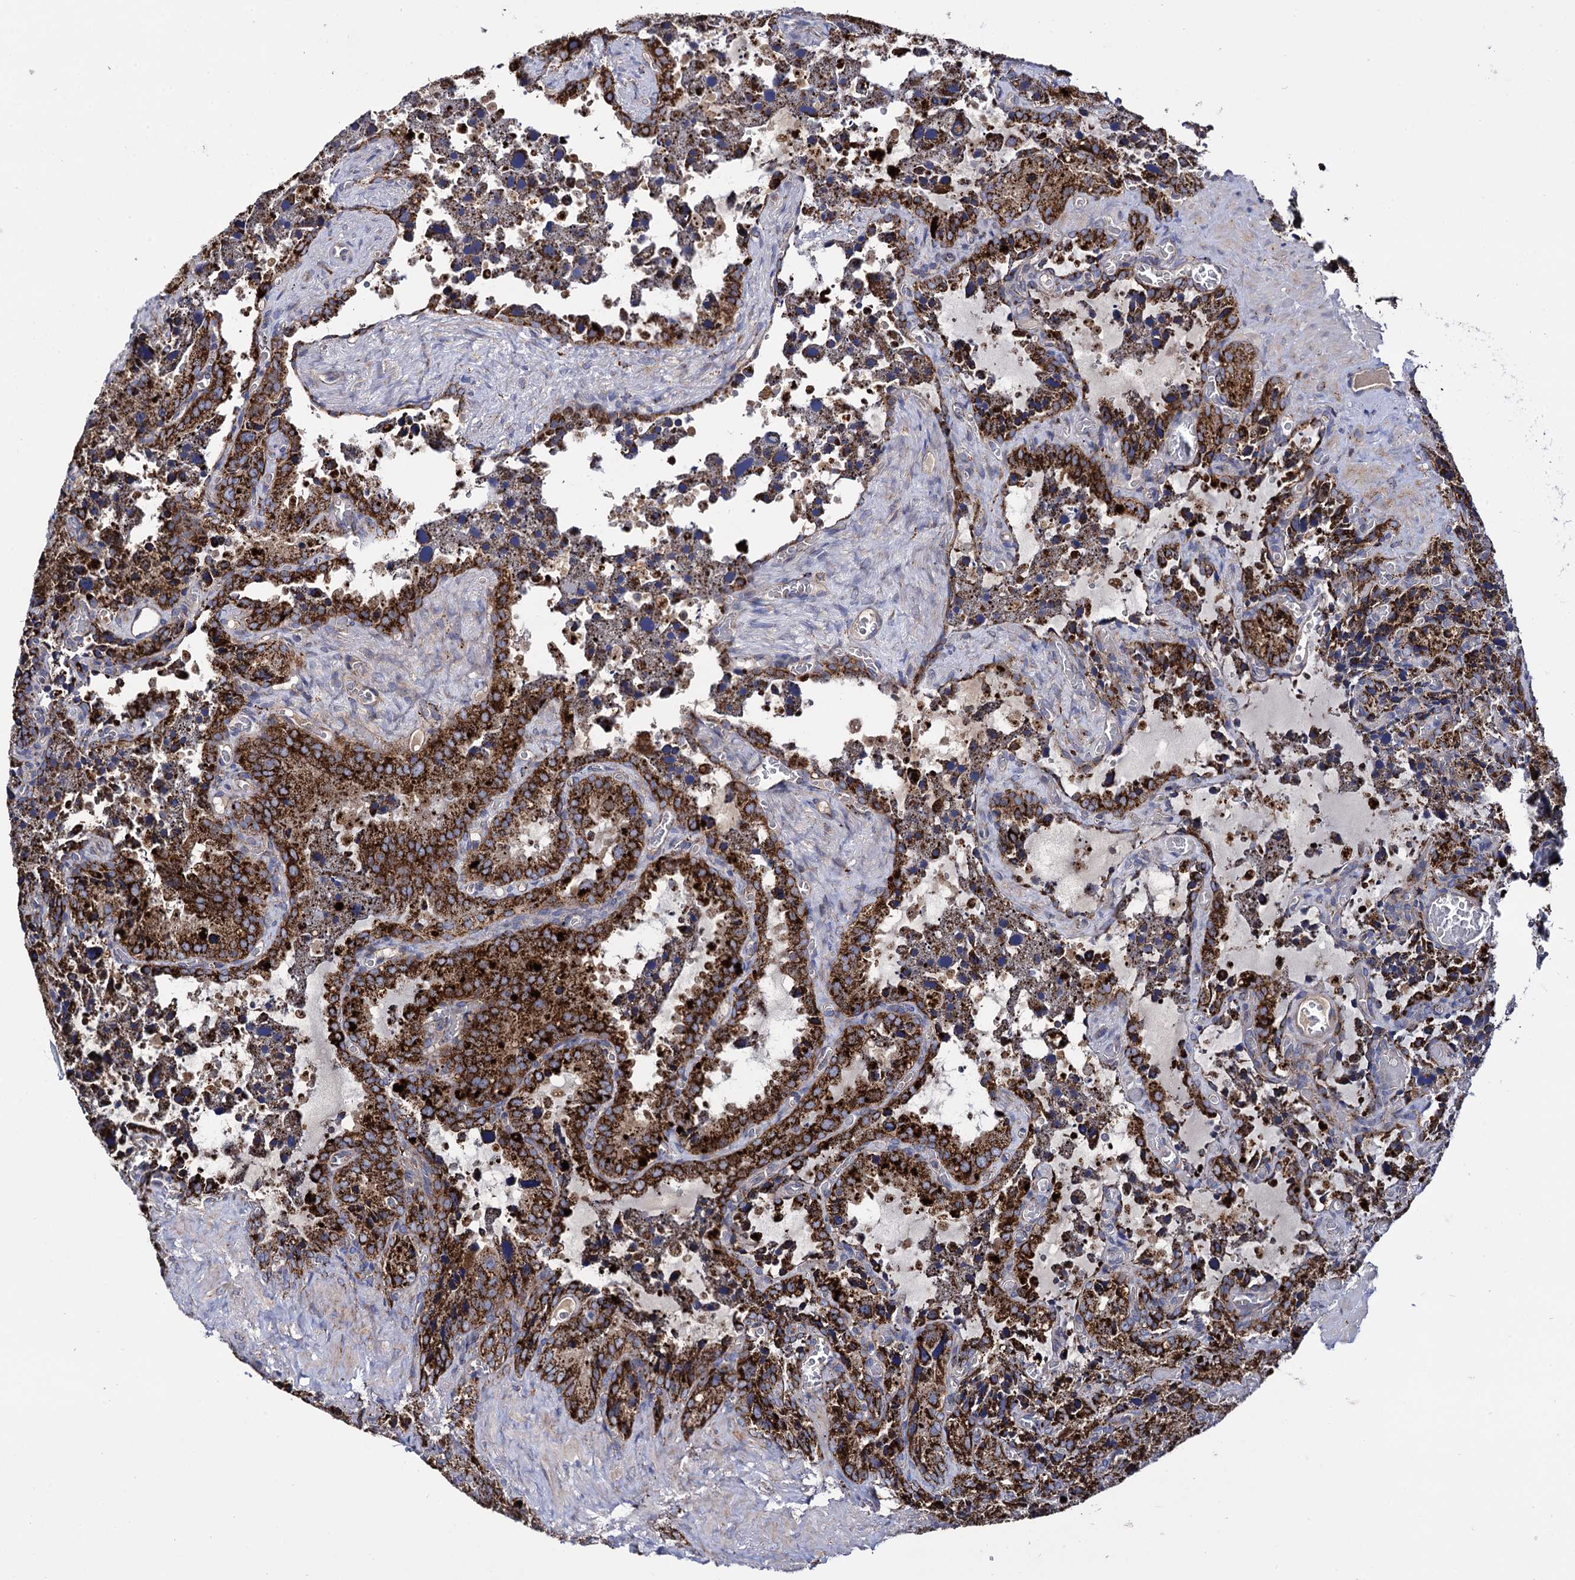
{"staining": {"intensity": "strong", "quantity": ">75%", "location": "cytoplasmic/membranous"}, "tissue": "seminal vesicle", "cell_type": "Glandular cells", "image_type": "normal", "snomed": [{"axis": "morphology", "description": "Normal tissue, NOS"}, {"axis": "topography", "description": "Seminal veicle"}], "caption": "This photomicrograph exhibits benign seminal vesicle stained with immunohistochemistry to label a protein in brown. The cytoplasmic/membranous of glandular cells show strong positivity for the protein. Nuclei are counter-stained blue.", "gene": "IQCH", "patient": {"sex": "male", "age": 62}}